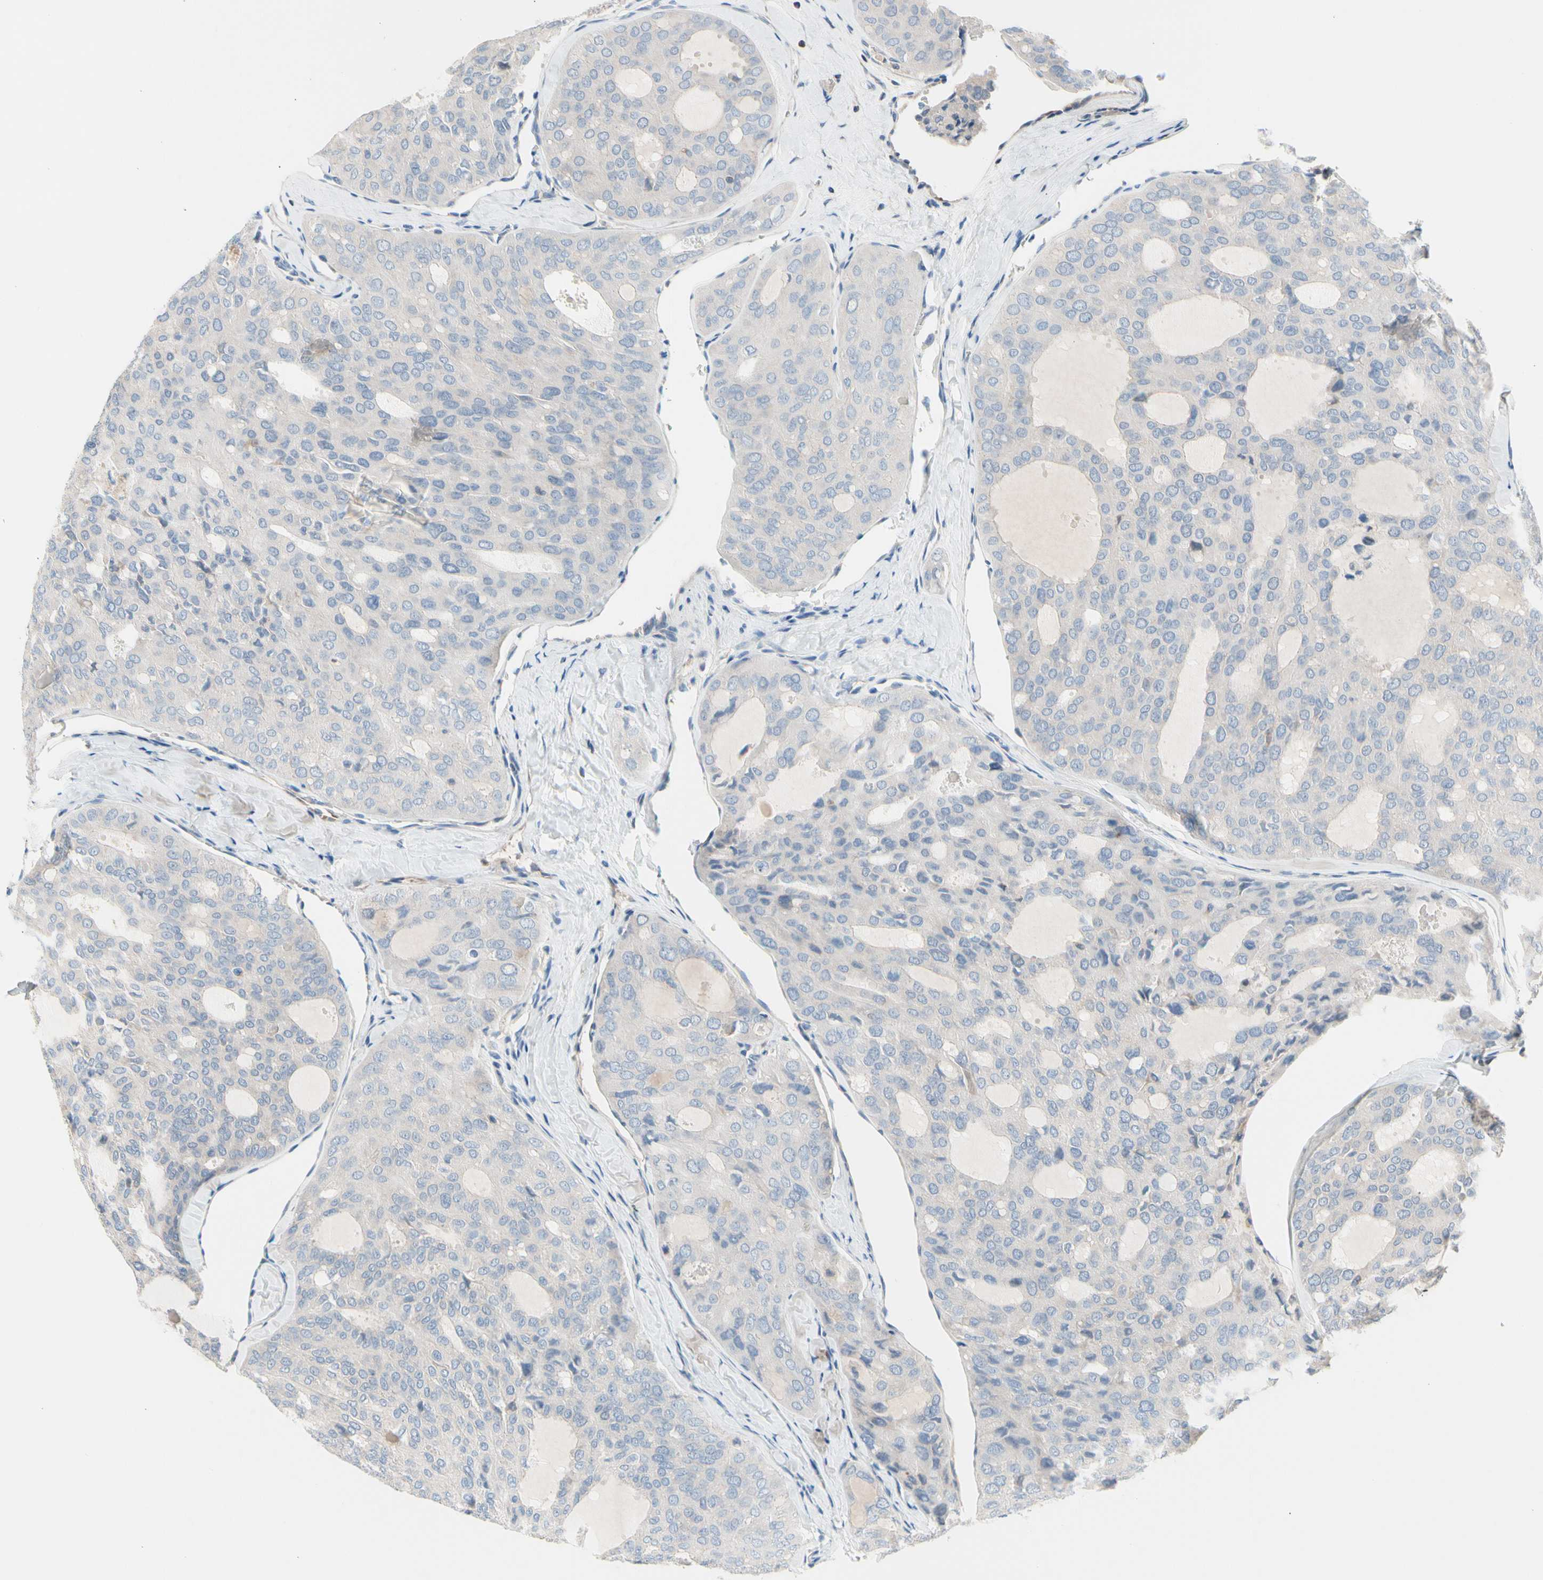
{"staining": {"intensity": "negative", "quantity": "none", "location": "none"}, "tissue": "thyroid cancer", "cell_type": "Tumor cells", "image_type": "cancer", "snomed": [{"axis": "morphology", "description": "Follicular adenoma carcinoma, NOS"}, {"axis": "topography", "description": "Thyroid gland"}], "caption": "Immunohistochemical staining of thyroid cancer shows no significant positivity in tumor cells.", "gene": "MAP3K3", "patient": {"sex": "male", "age": 75}}